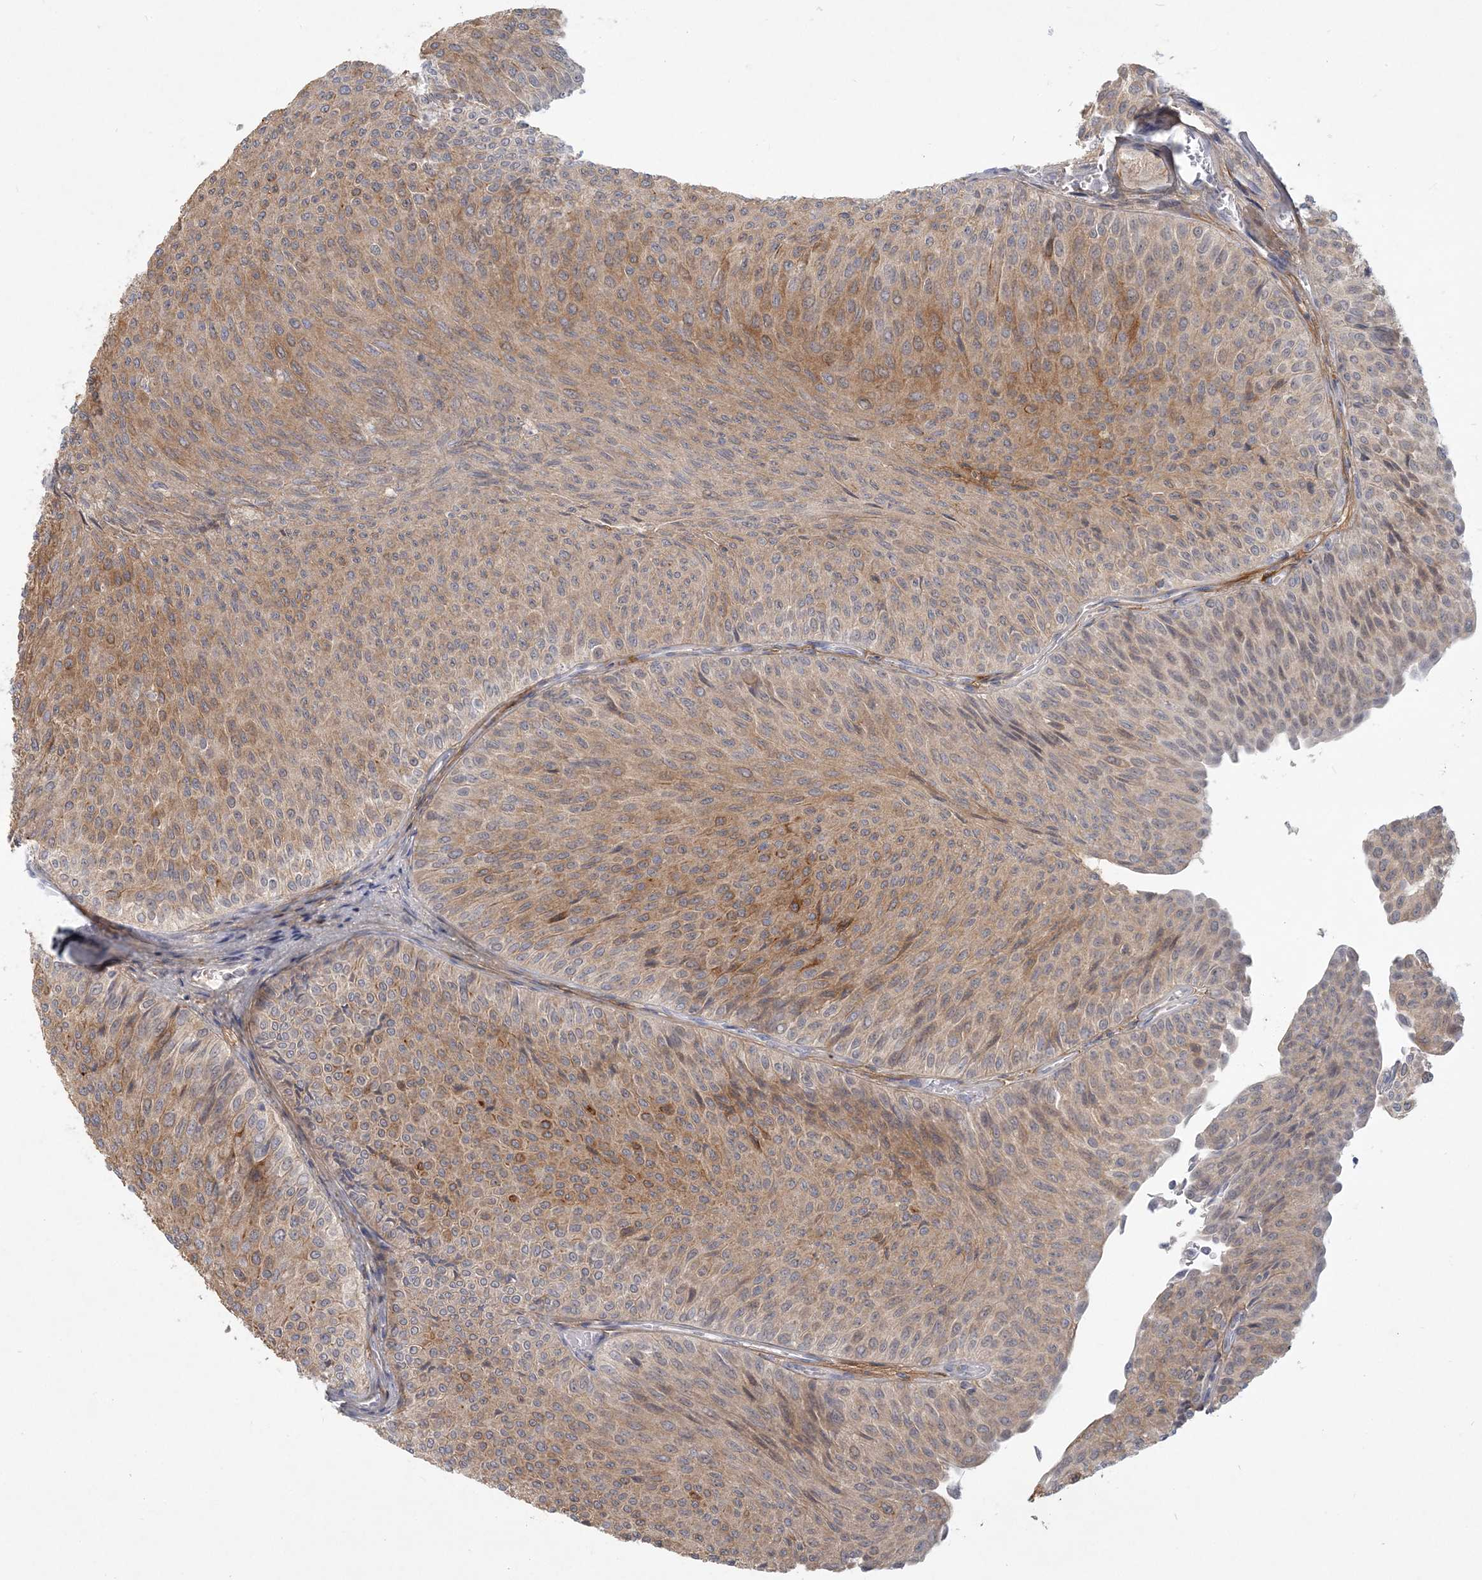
{"staining": {"intensity": "weak", "quantity": ">75%", "location": "cytoplasmic/membranous"}, "tissue": "urothelial cancer", "cell_type": "Tumor cells", "image_type": "cancer", "snomed": [{"axis": "morphology", "description": "Urothelial carcinoma, Low grade"}, {"axis": "topography", "description": "Urinary bladder"}], "caption": "Urothelial carcinoma (low-grade) stained for a protein exhibits weak cytoplasmic/membranous positivity in tumor cells.", "gene": "GMPPA", "patient": {"sex": "male", "age": 78}}